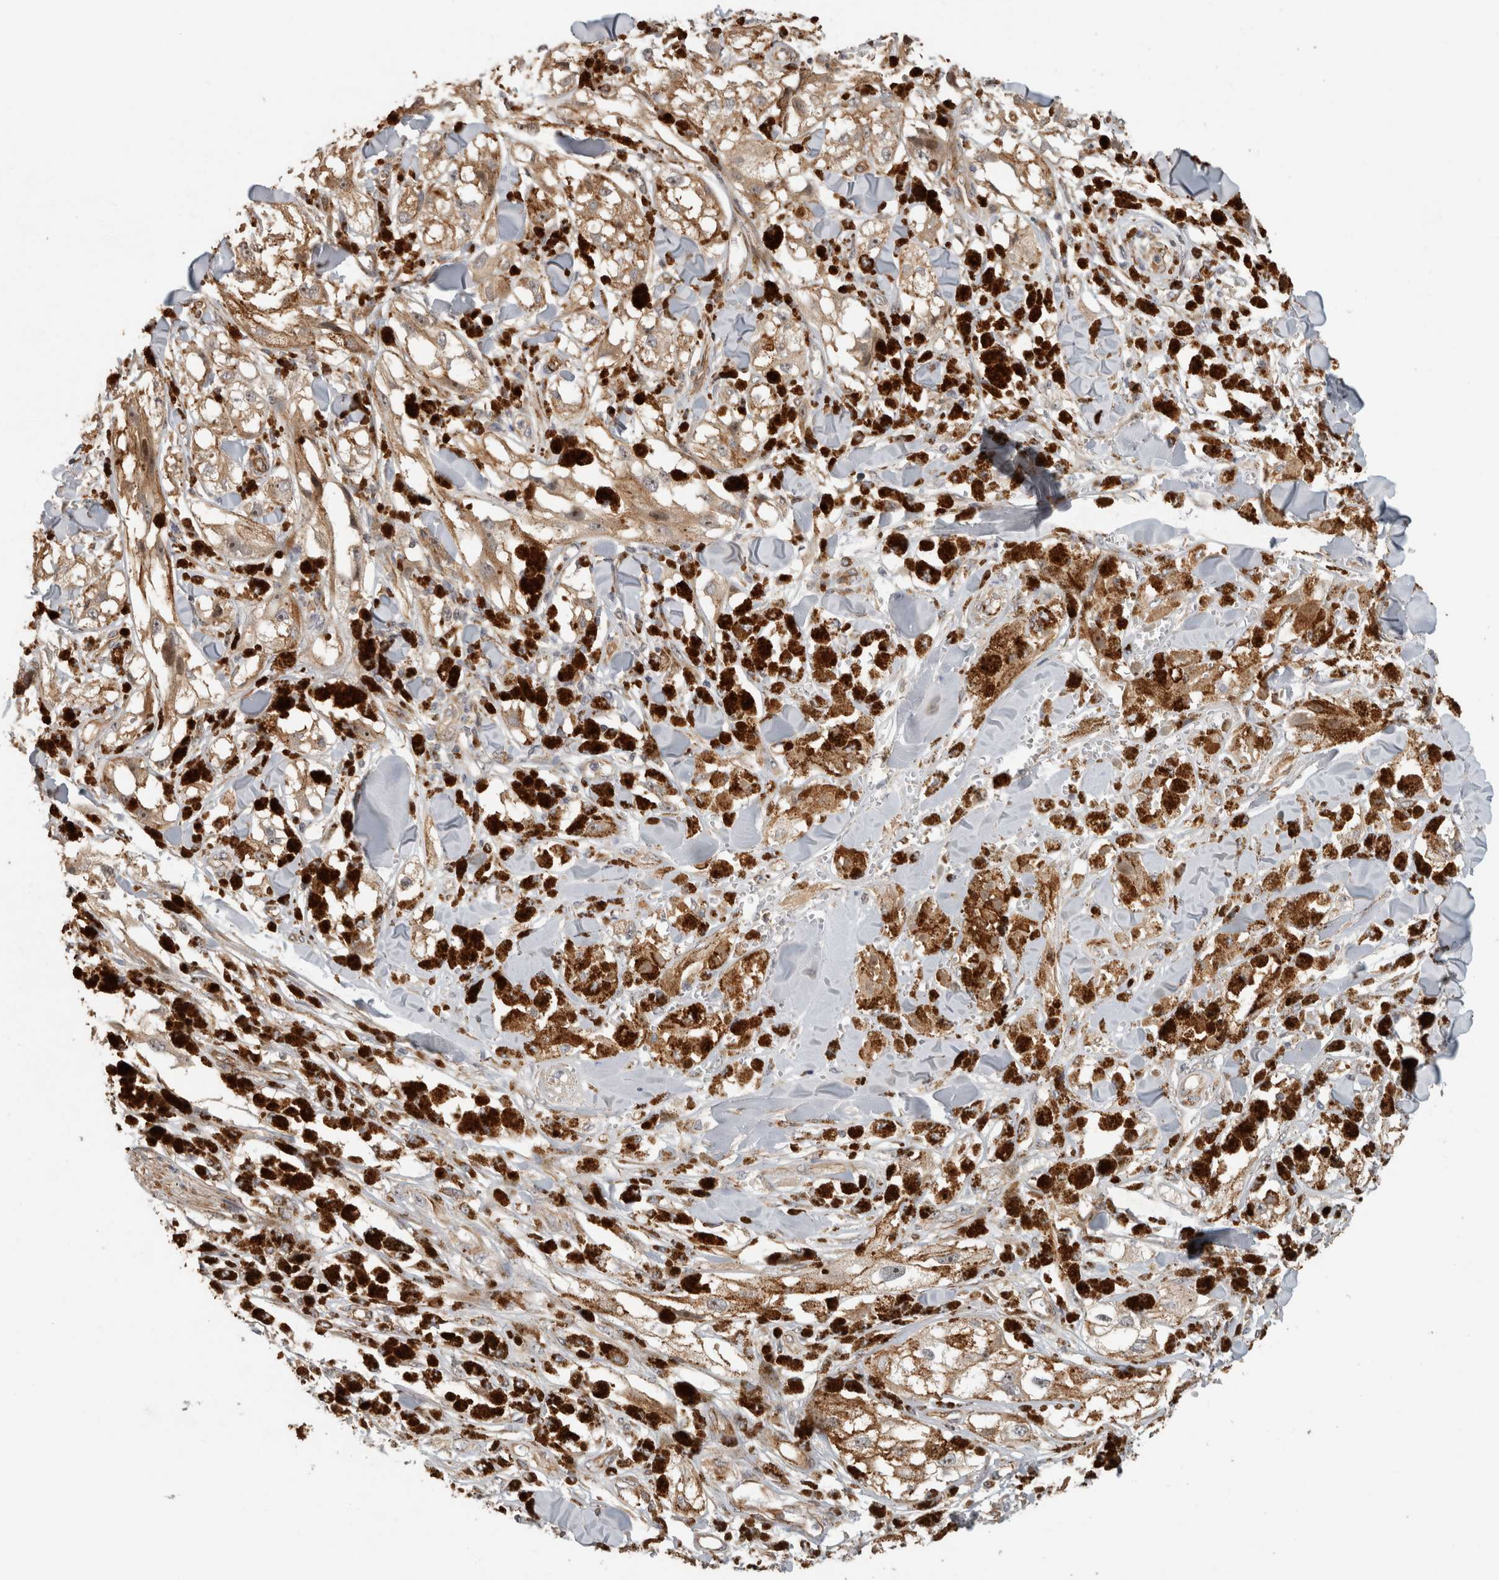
{"staining": {"intensity": "weak", "quantity": ">75%", "location": "cytoplasmic/membranous"}, "tissue": "melanoma", "cell_type": "Tumor cells", "image_type": "cancer", "snomed": [{"axis": "morphology", "description": "Malignant melanoma, NOS"}, {"axis": "topography", "description": "Skin"}], "caption": "IHC image of melanoma stained for a protein (brown), which displays low levels of weak cytoplasmic/membranous staining in approximately >75% of tumor cells.", "gene": "SIPA1L2", "patient": {"sex": "male", "age": 88}}